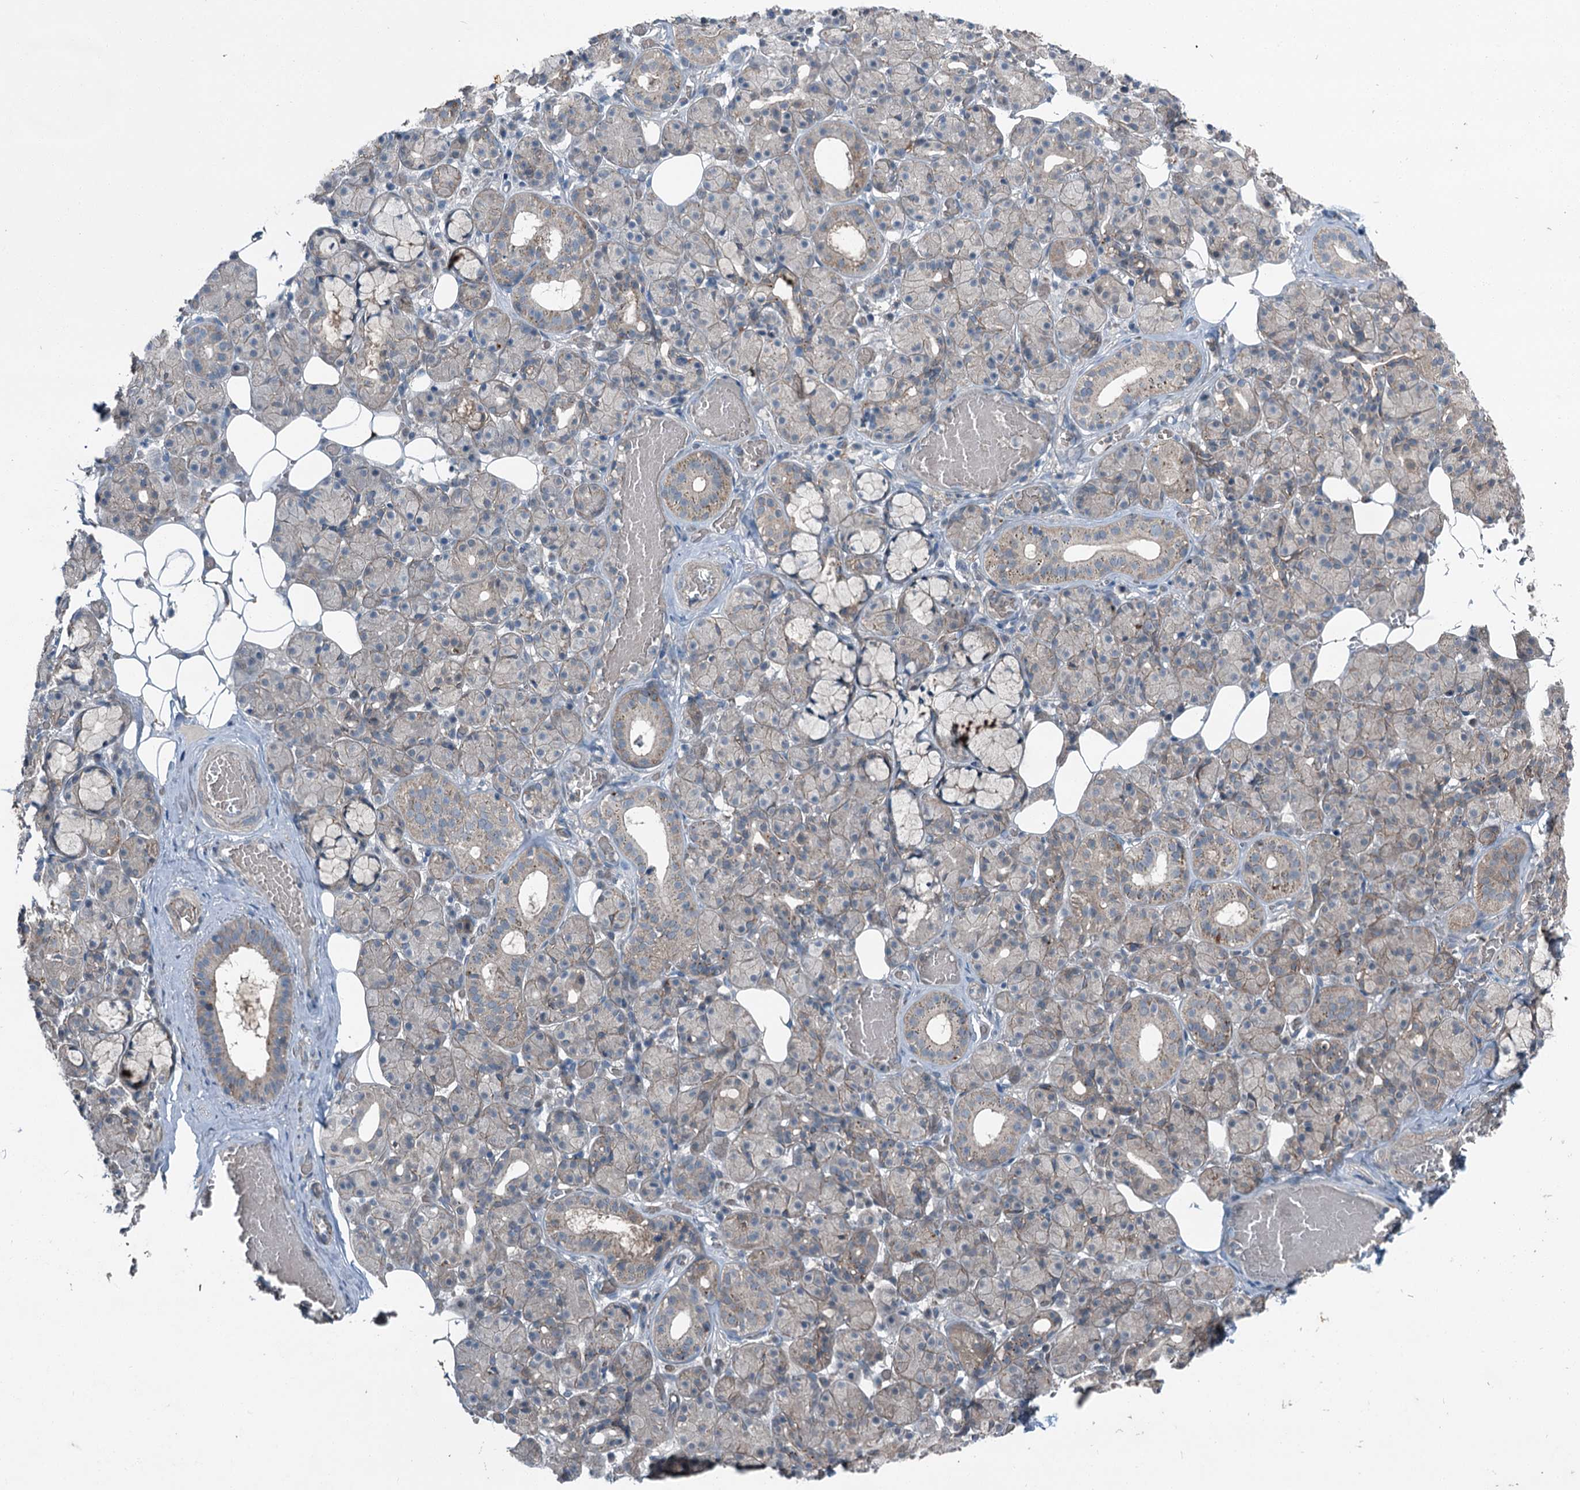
{"staining": {"intensity": "weak", "quantity": "<25%", "location": "cytoplasmic/membranous"}, "tissue": "salivary gland", "cell_type": "Glandular cells", "image_type": "normal", "snomed": [{"axis": "morphology", "description": "Normal tissue, NOS"}, {"axis": "topography", "description": "Salivary gland"}], "caption": "DAB immunohistochemical staining of normal salivary gland demonstrates no significant positivity in glandular cells. (IHC, brightfield microscopy, high magnification).", "gene": "AXL", "patient": {"sex": "male", "age": 63}}